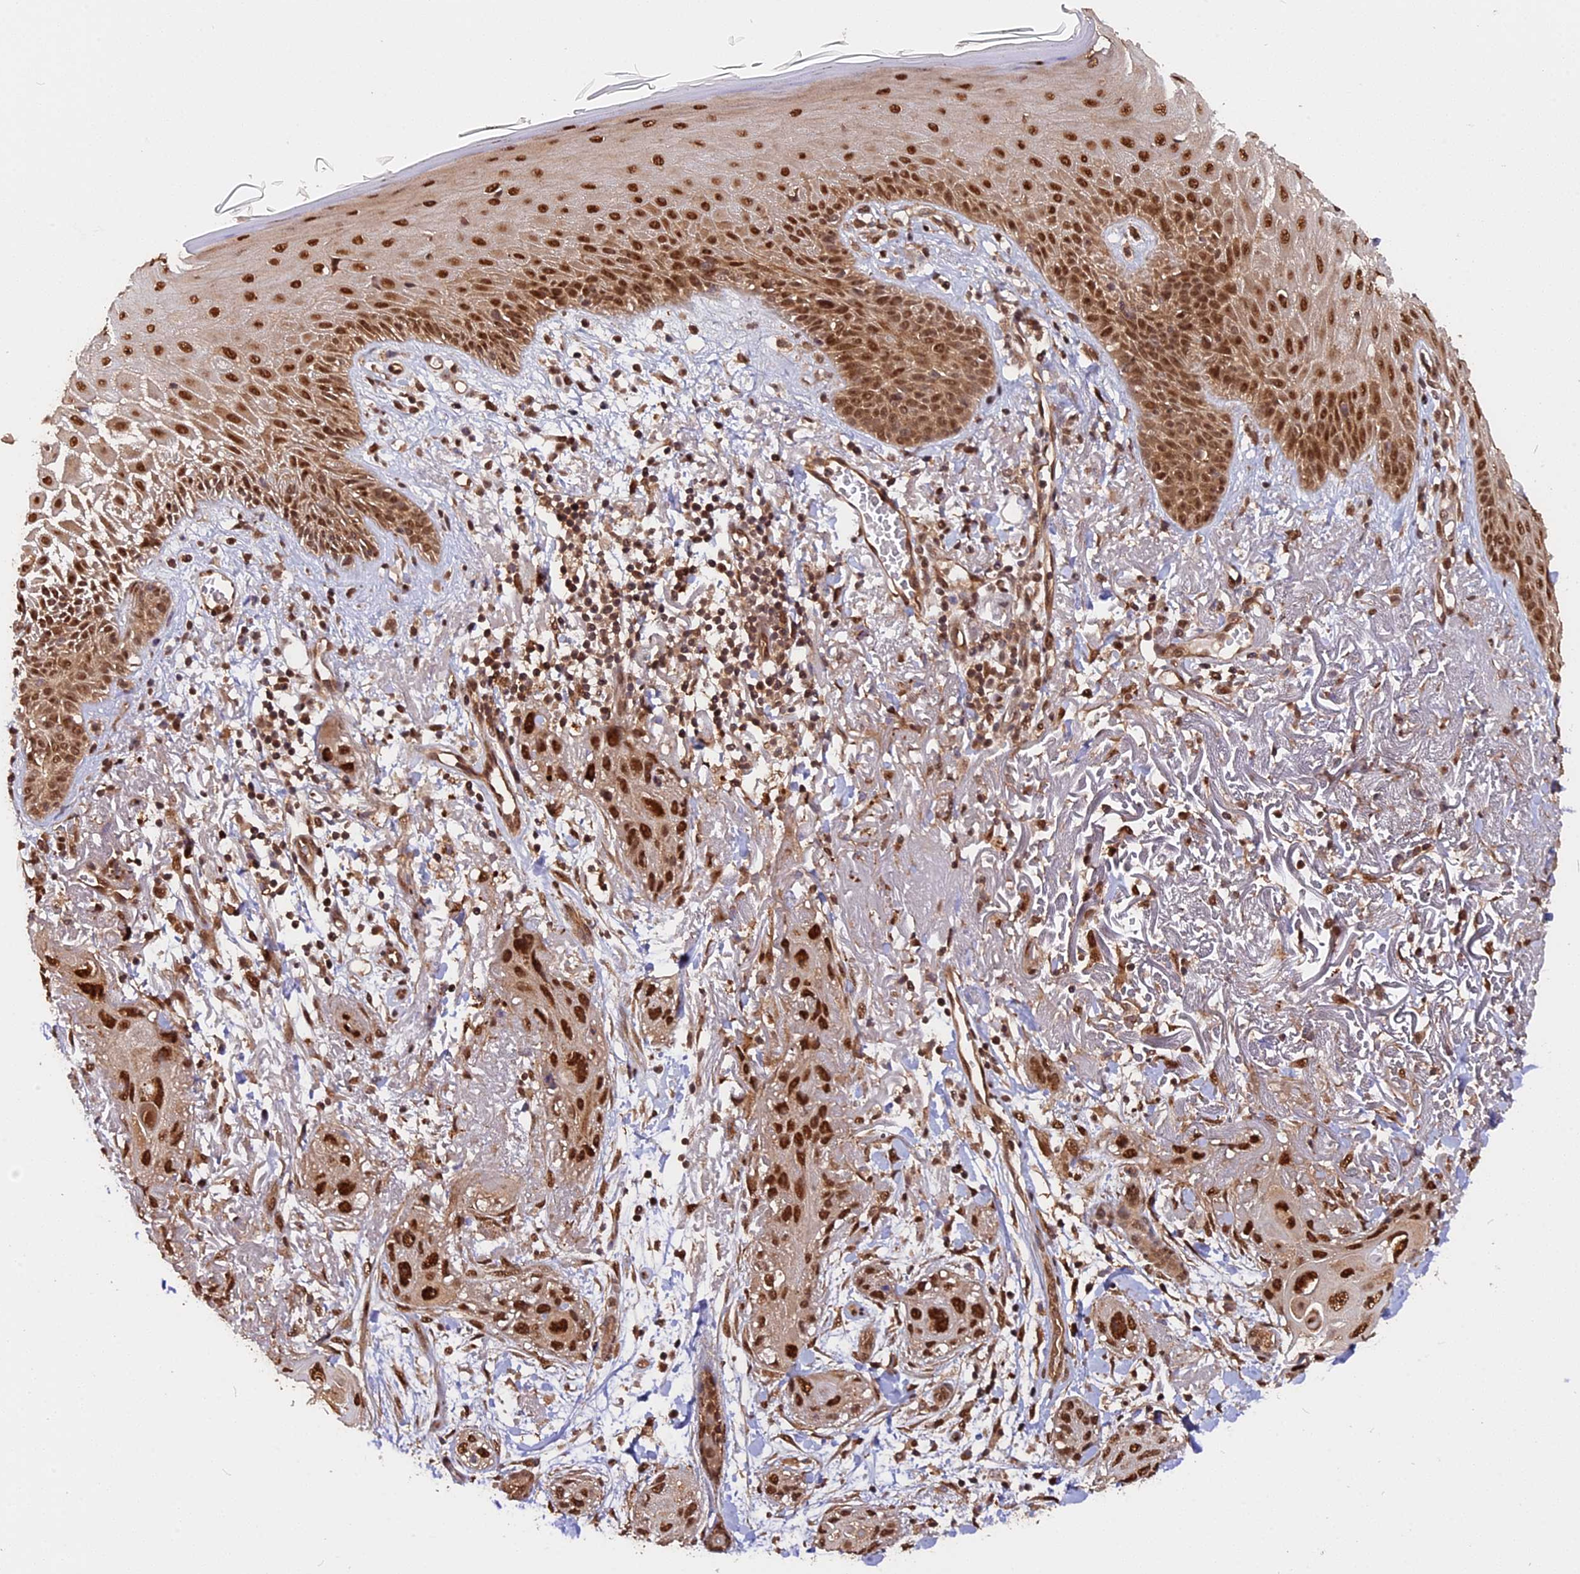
{"staining": {"intensity": "strong", "quantity": ">75%", "location": "nuclear"}, "tissue": "skin cancer", "cell_type": "Tumor cells", "image_type": "cancer", "snomed": [{"axis": "morphology", "description": "Normal tissue, NOS"}, {"axis": "morphology", "description": "Squamous cell carcinoma, NOS"}, {"axis": "topography", "description": "Skin"}], "caption": "Skin cancer tissue reveals strong nuclear expression in approximately >75% of tumor cells, visualized by immunohistochemistry.", "gene": "ADRM1", "patient": {"sex": "male", "age": 72}}